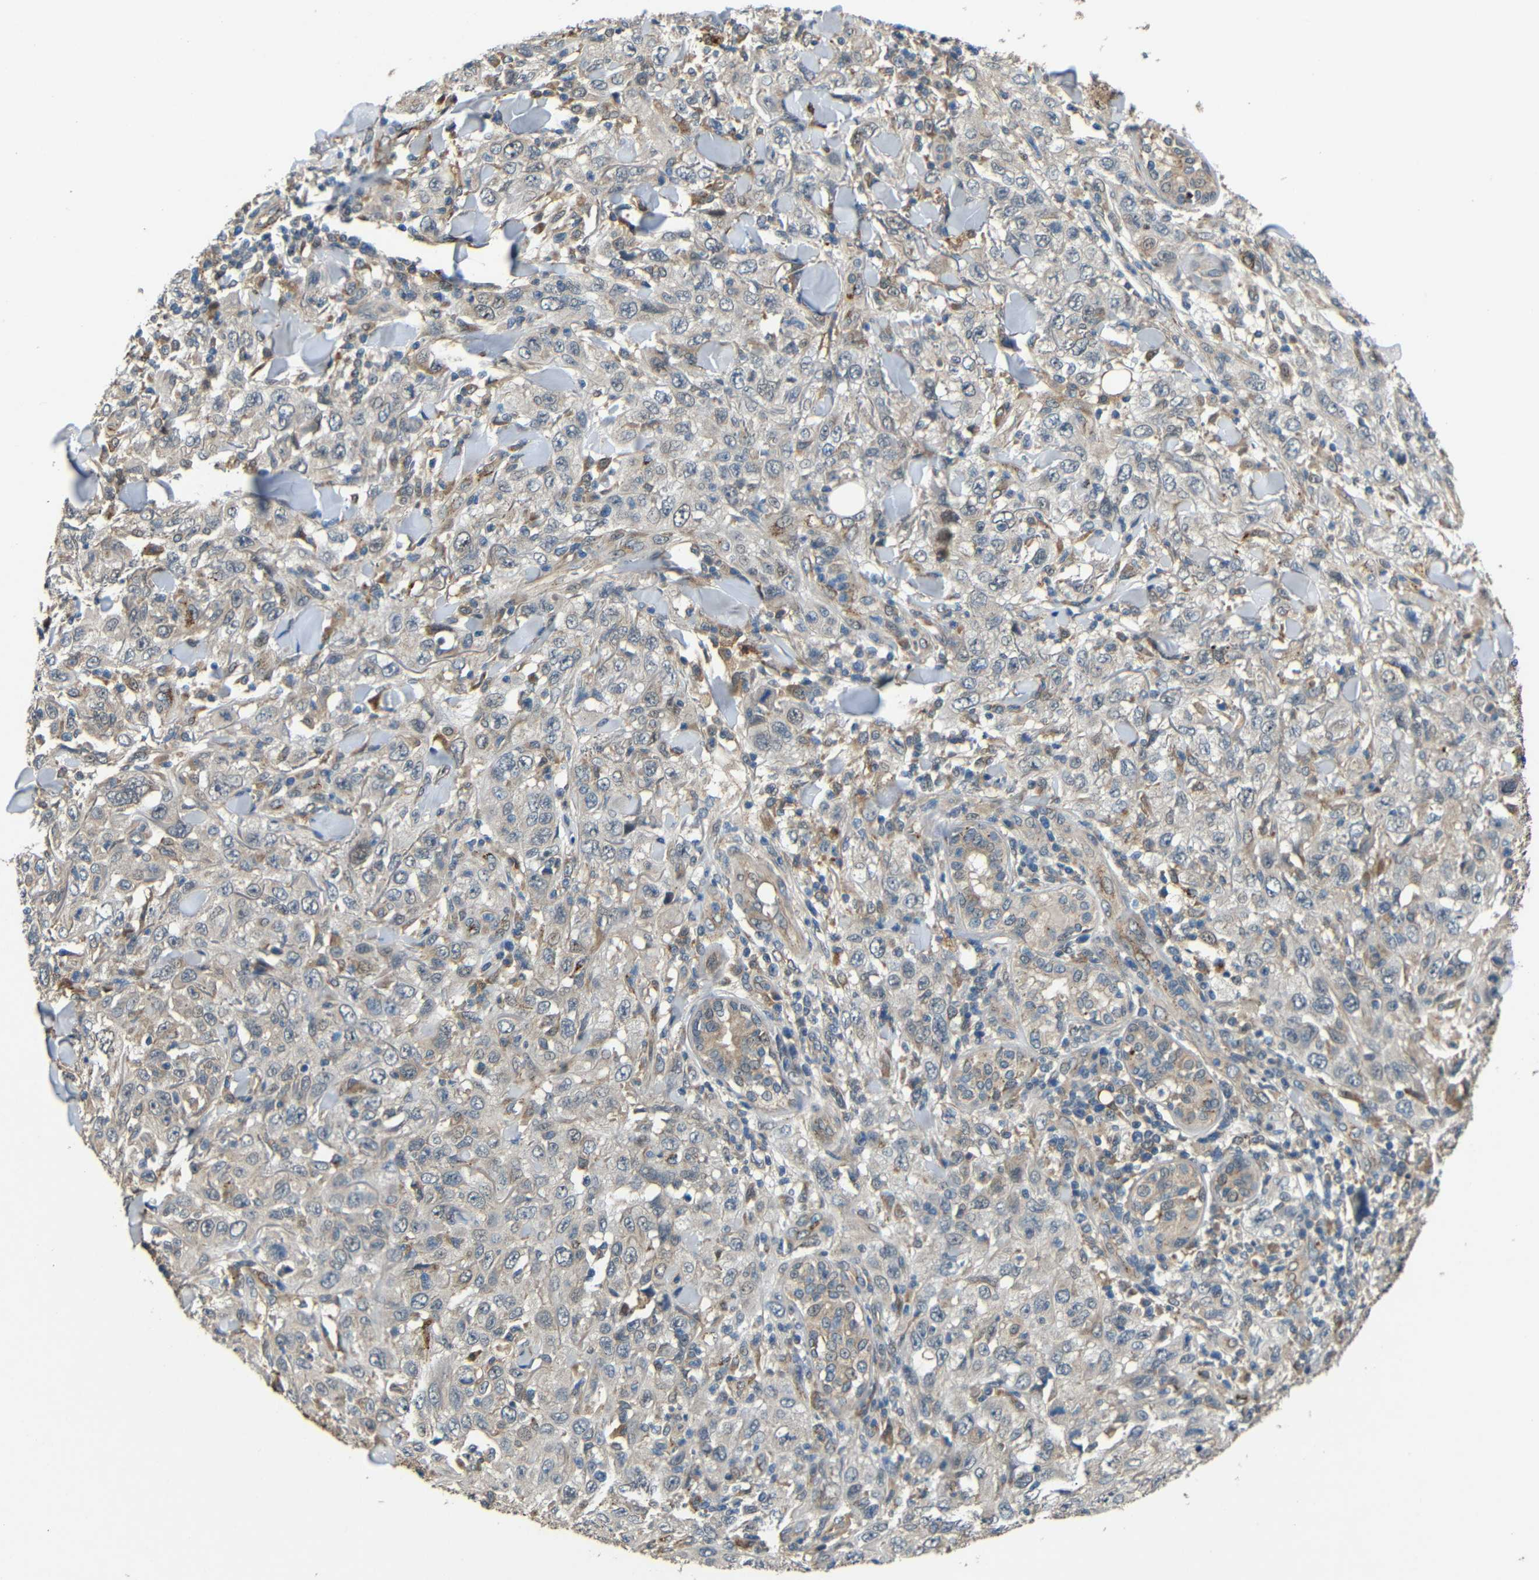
{"staining": {"intensity": "weak", "quantity": "<25%", "location": "cytoplasmic/membranous"}, "tissue": "skin cancer", "cell_type": "Tumor cells", "image_type": "cancer", "snomed": [{"axis": "morphology", "description": "Squamous cell carcinoma, NOS"}, {"axis": "topography", "description": "Skin"}], "caption": "This is a micrograph of immunohistochemistry (IHC) staining of skin squamous cell carcinoma, which shows no staining in tumor cells.", "gene": "ATP7A", "patient": {"sex": "female", "age": 88}}